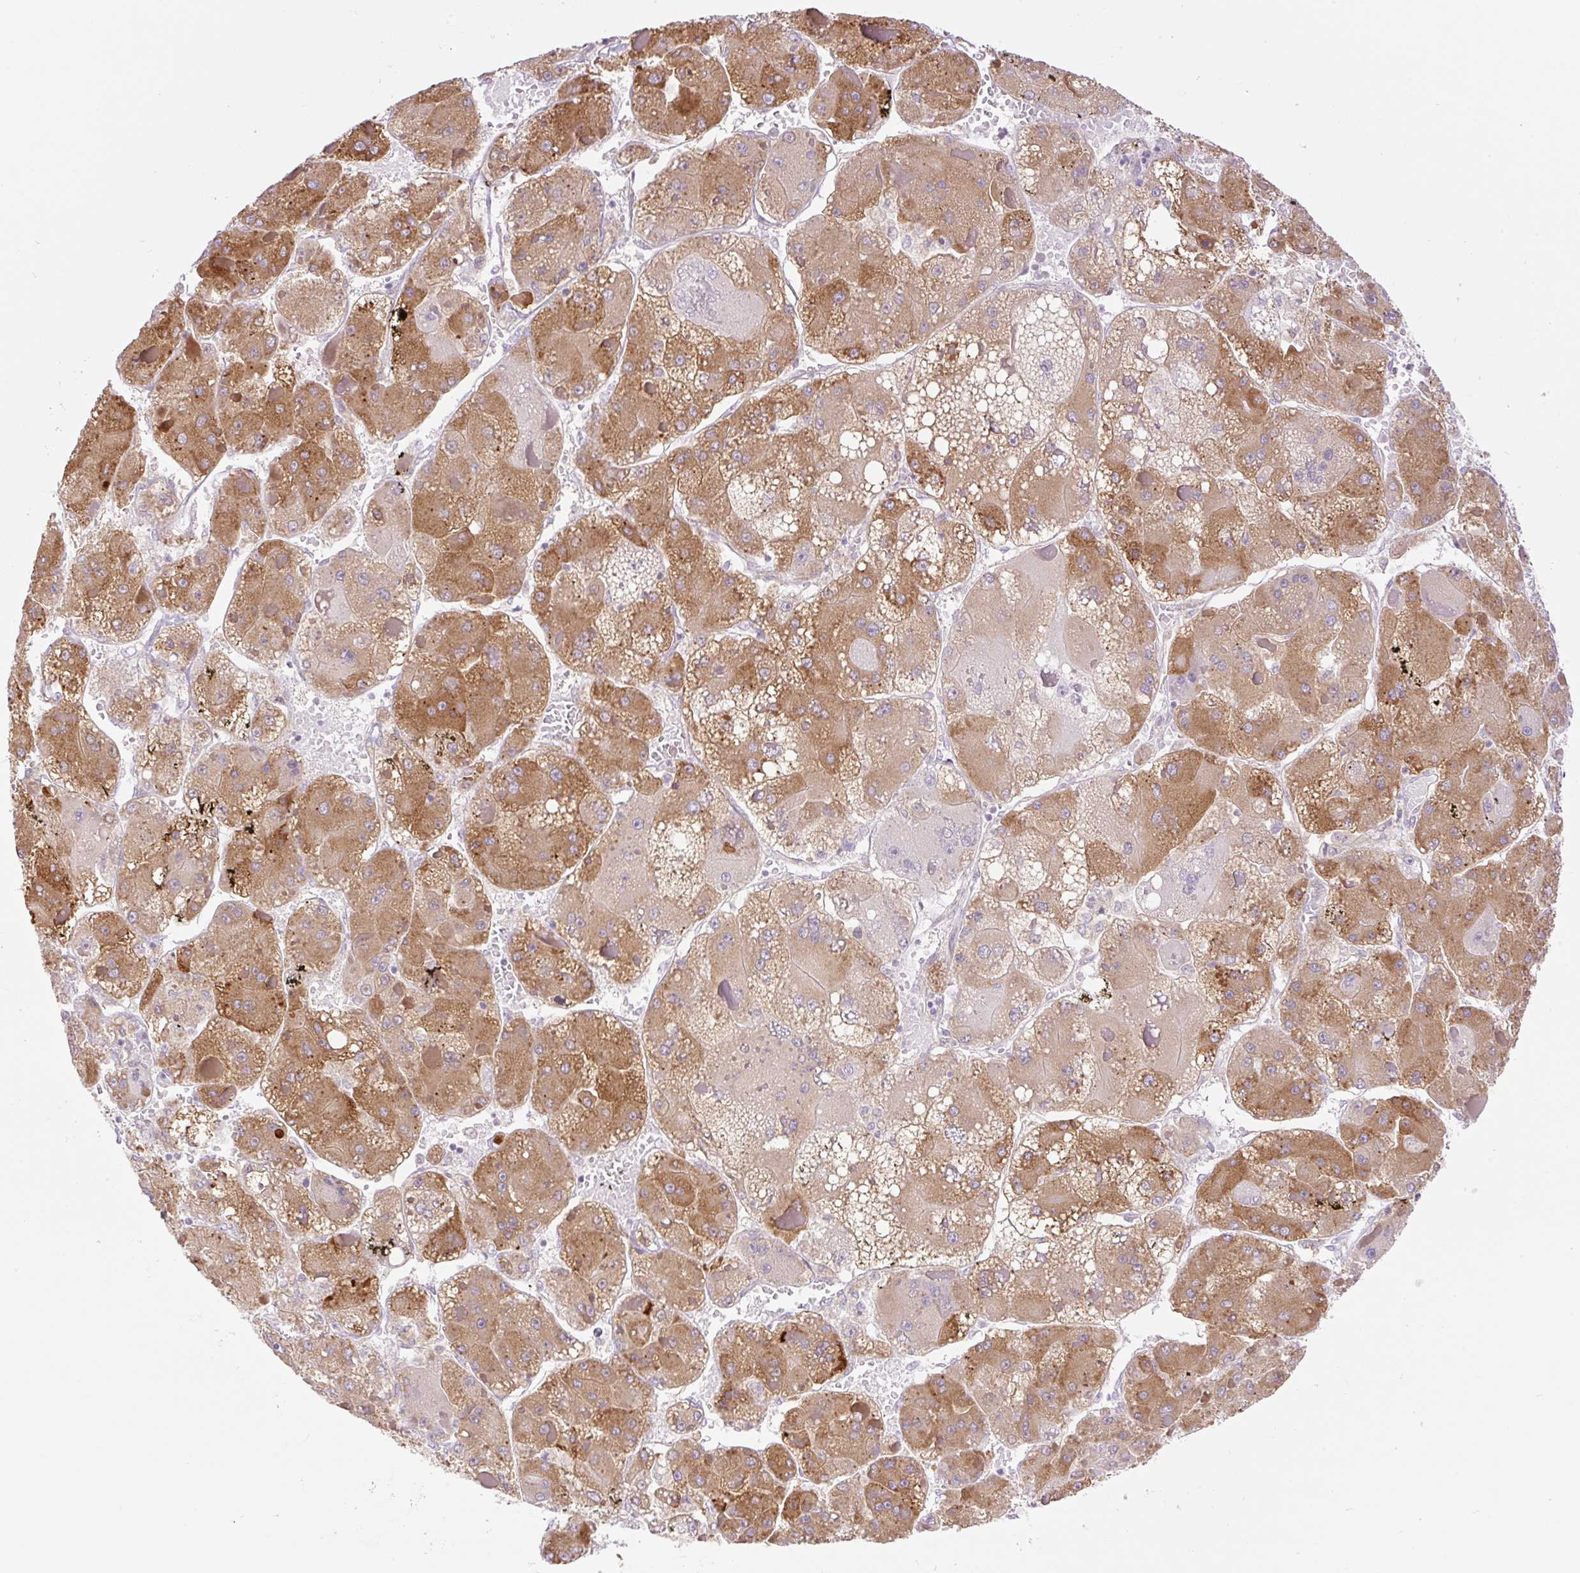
{"staining": {"intensity": "moderate", "quantity": ">75%", "location": "cytoplasmic/membranous"}, "tissue": "liver cancer", "cell_type": "Tumor cells", "image_type": "cancer", "snomed": [{"axis": "morphology", "description": "Carcinoma, Hepatocellular, NOS"}, {"axis": "topography", "description": "Liver"}], "caption": "Liver cancer (hepatocellular carcinoma) stained for a protein displays moderate cytoplasmic/membranous positivity in tumor cells. (brown staining indicates protein expression, while blue staining denotes nuclei).", "gene": "POFUT1", "patient": {"sex": "female", "age": 73}}